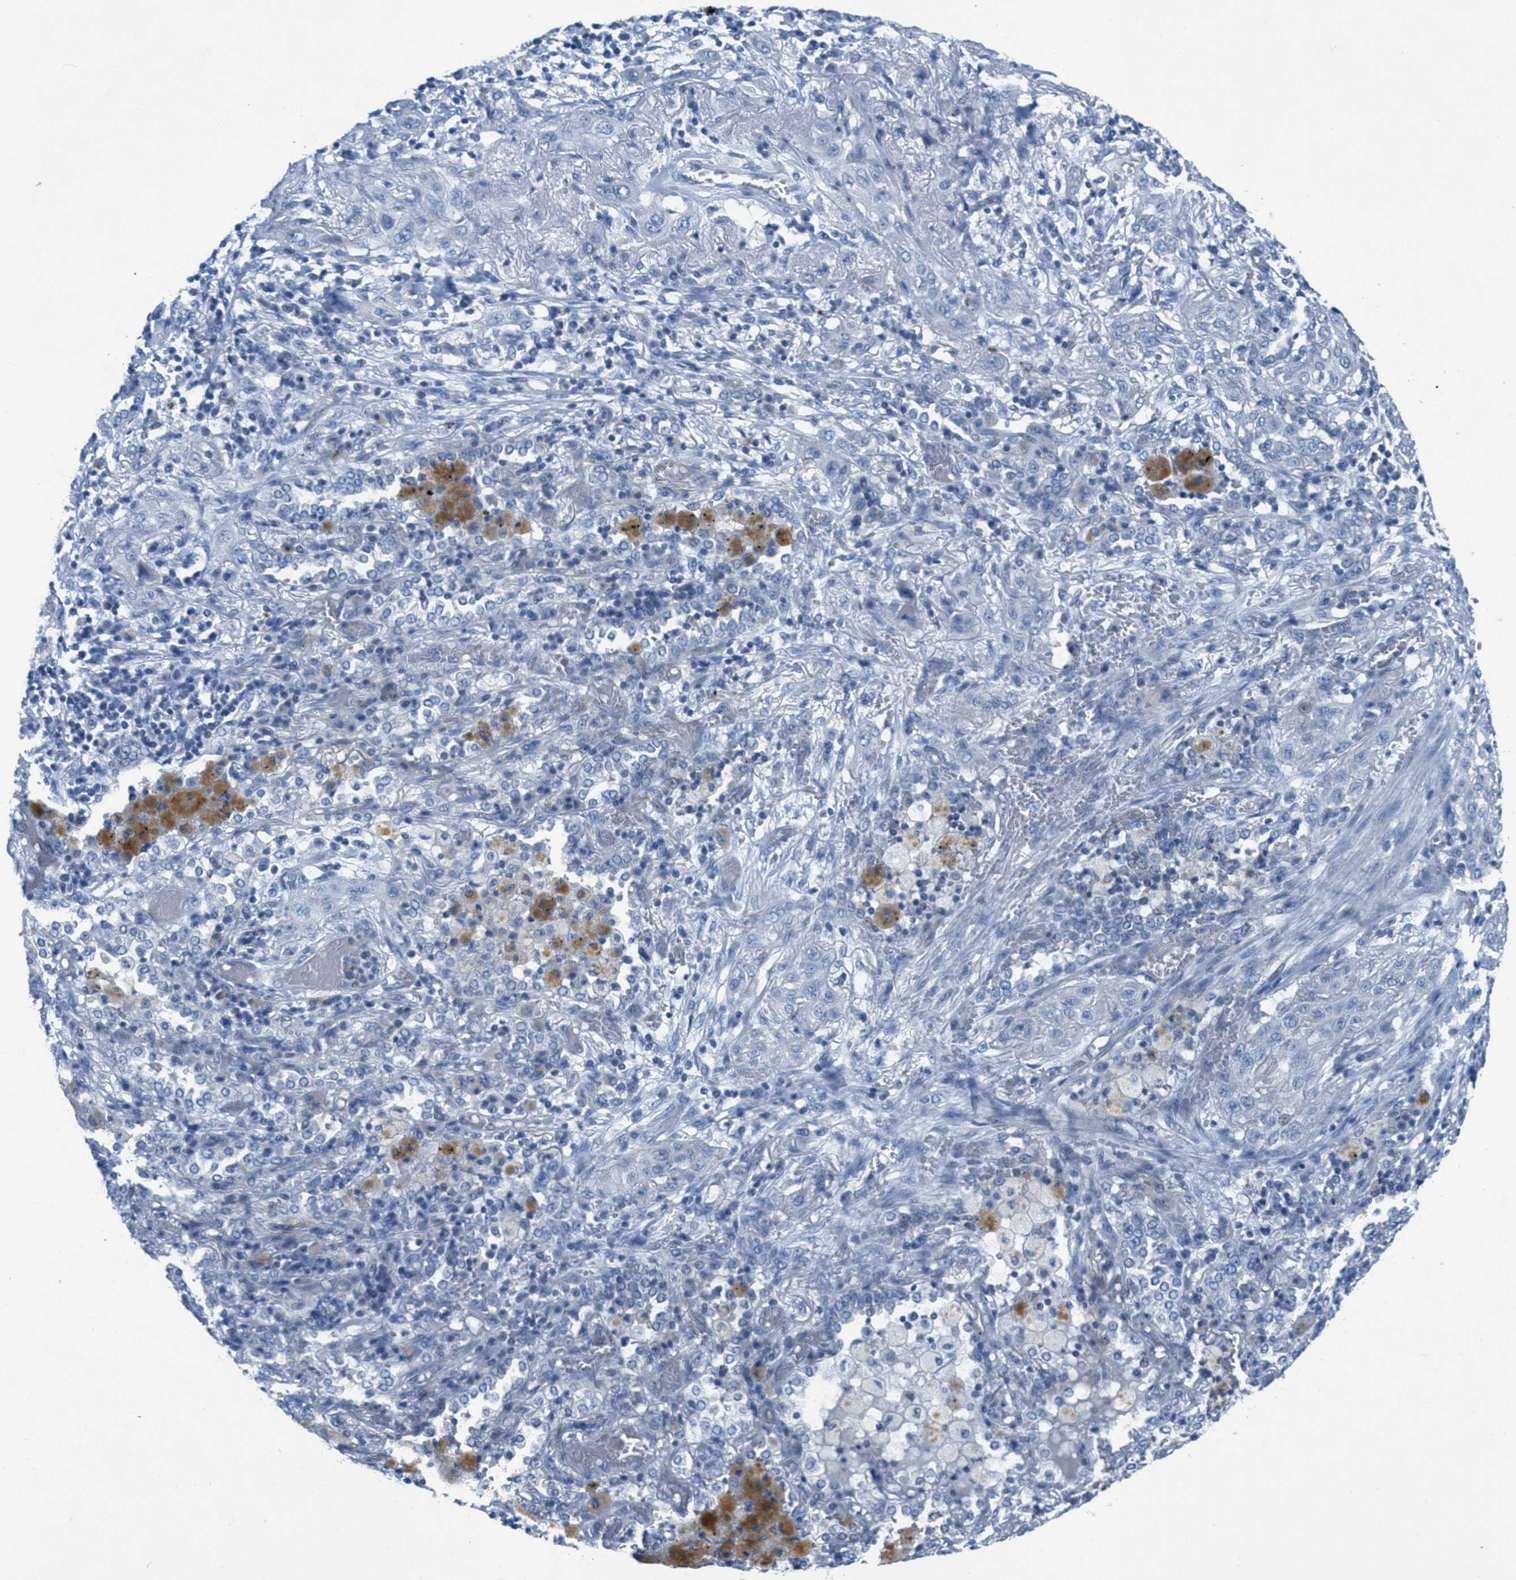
{"staining": {"intensity": "negative", "quantity": "none", "location": "none"}, "tissue": "lung cancer", "cell_type": "Tumor cells", "image_type": "cancer", "snomed": [{"axis": "morphology", "description": "Squamous cell carcinoma, NOS"}, {"axis": "topography", "description": "Lung"}], "caption": "Immunohistochemistry of human lung cancer (squamous cell carcinoma) demonstrates no staining in tumor cells.", "gene": "GALNT17", "patient": {"sex": "female", "age": 47}}